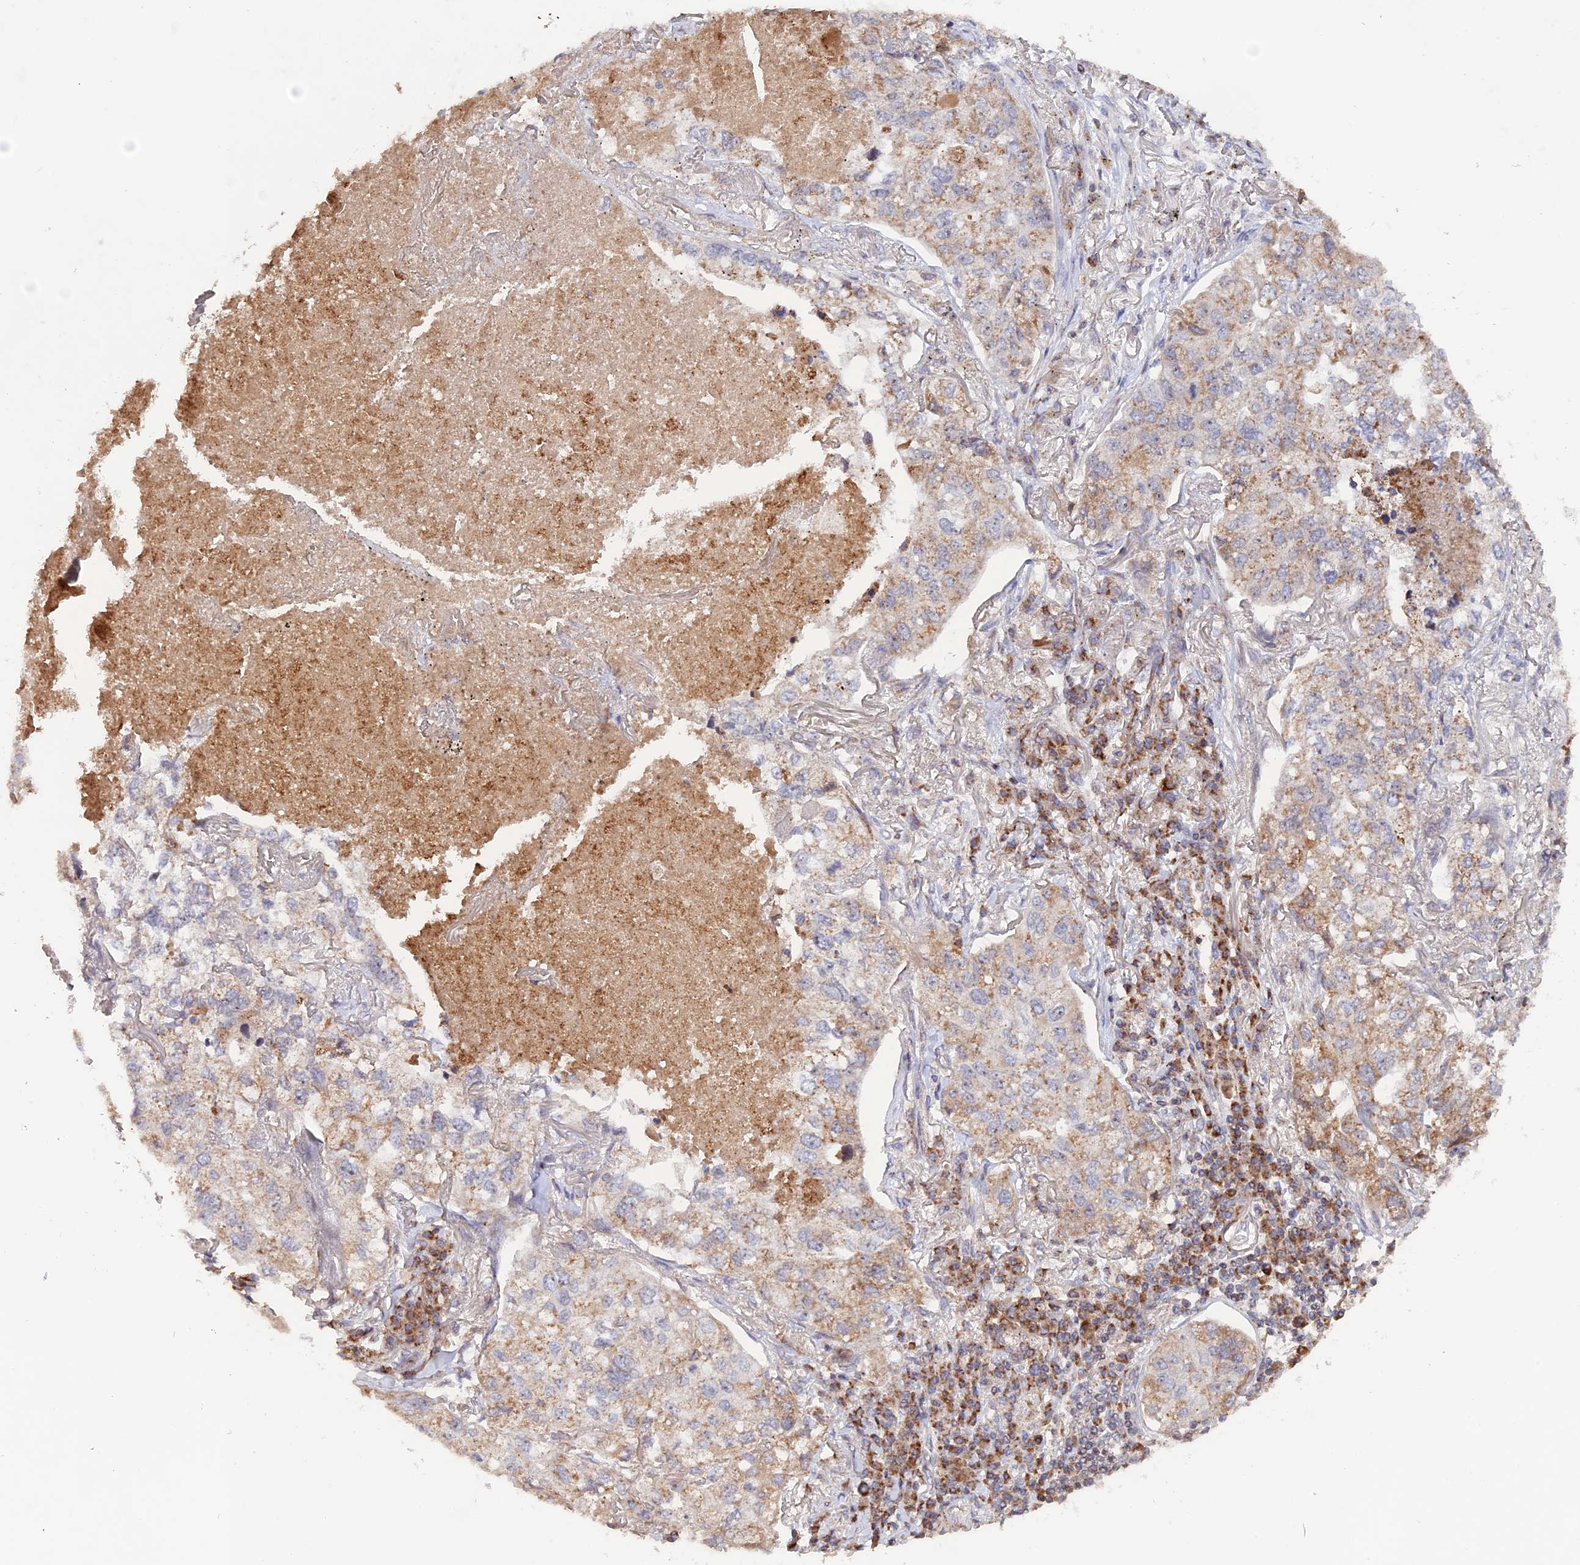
{"staining": {"intensity": "weak", "quantity": "<25%", "location": "cytoplasmic/membranous"}, "tissue": "lung cancer", "cell_type": "Tumor cells", "image_type": "cancer", "snomed": [{"axis": "morphology", "description": "Adenocarcinoma, NOS"}, {"axis": "topography", "description": "Lung"}], "caption": "This is an immunohistochemistry (IHC) histopathology image of human lung cancer. There is no expression in tumor cells.", "gene": "MPV17L", "patient": {"sex": "male", "age": 65}}